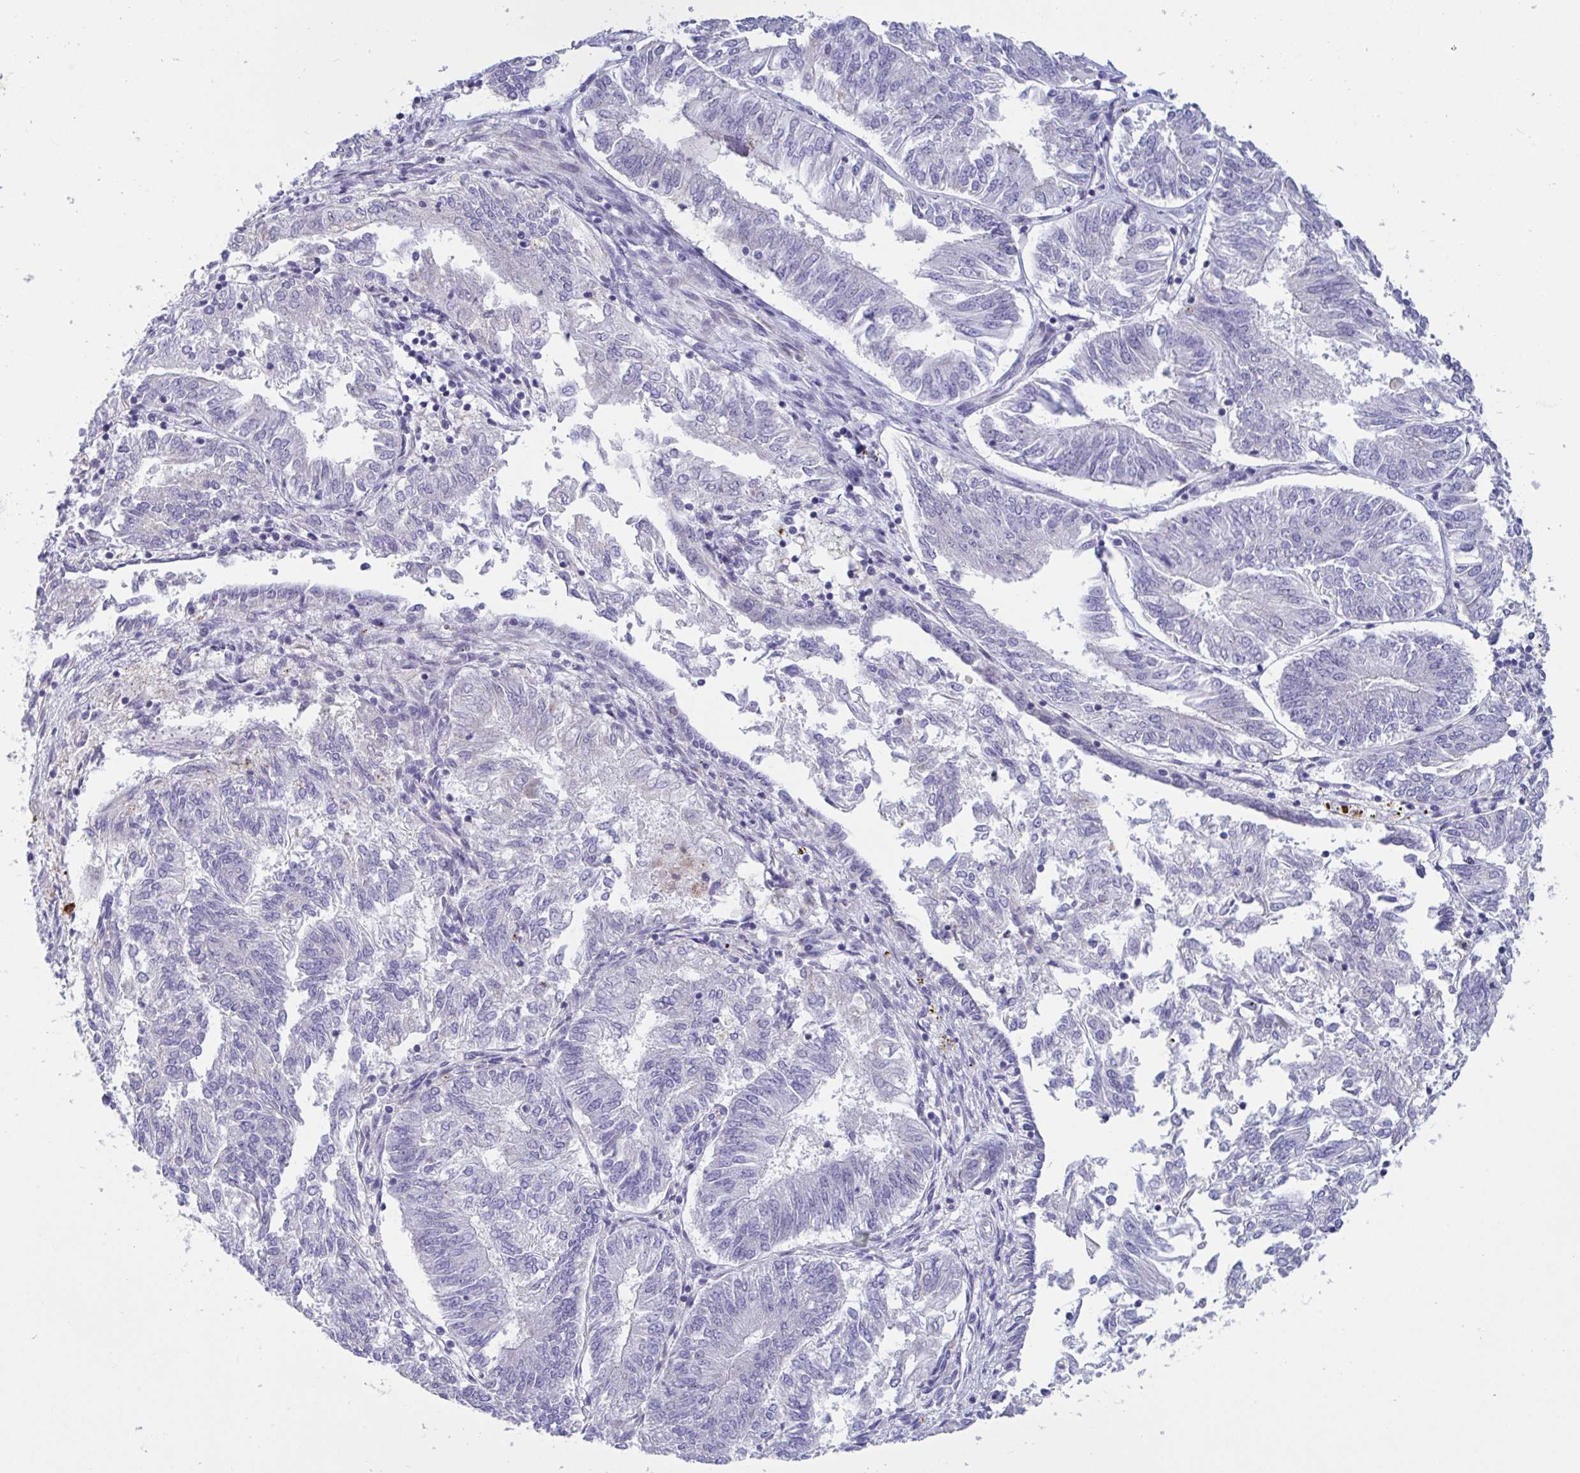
{"staining": {"intensity": "negative", "quantity": "none", "location": "none"}, "tissue": "endometrial cancer", "cell_type": "Tumor cells", "image_type": "cancer", "snomed": [{"axis": "morphology", "description": "Adenocarcinoma, NOS"}, {"axis": "topography", "description": "Endometrium"}], "caption": "An image of human endometrial cancer is negative for staining in tumor cells.", "gene": "TAS2R38", "patient": {"sex": "female", "age": 58}}